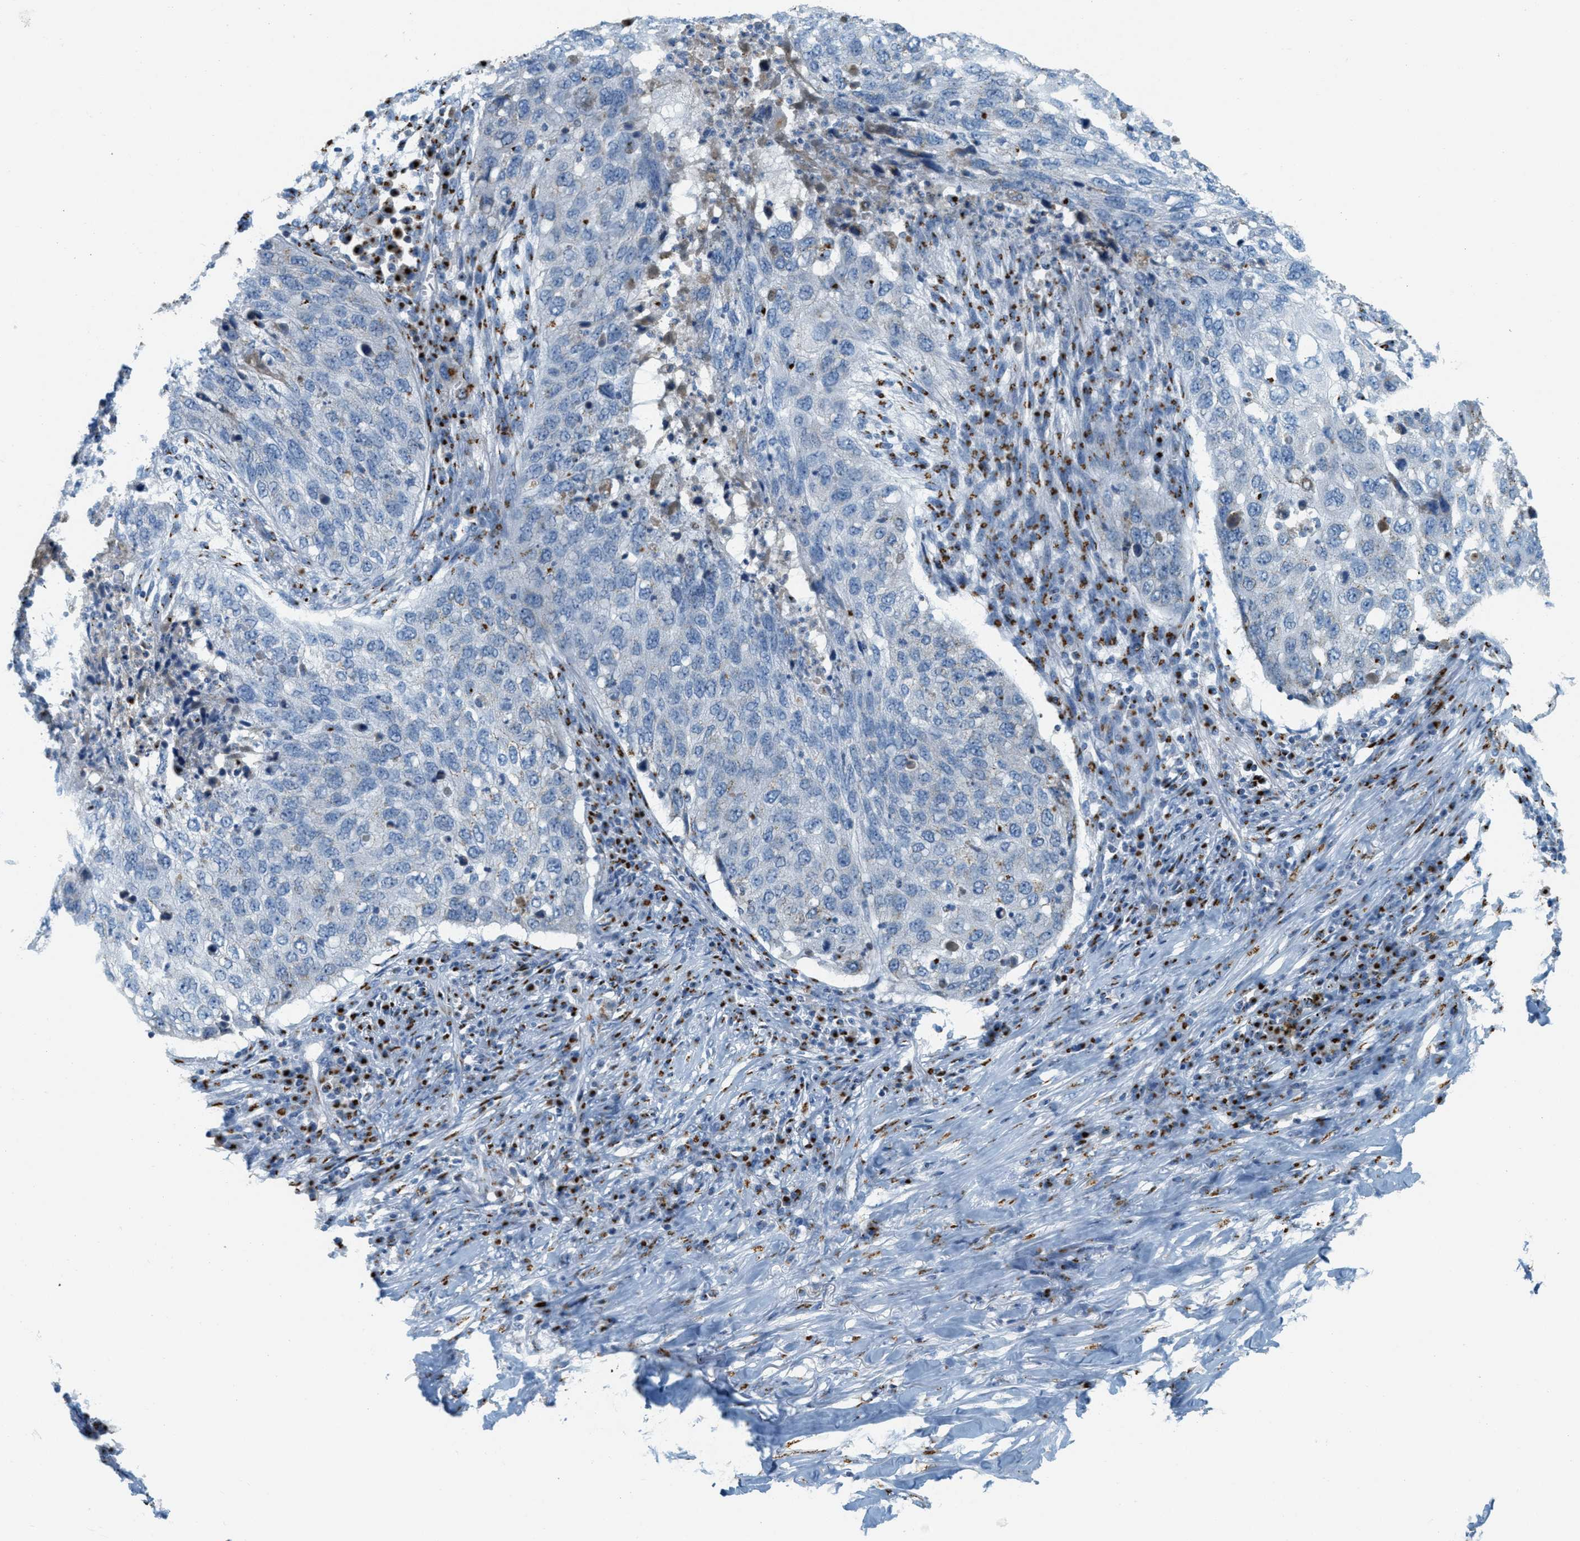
{"staining": {"intensity": "negative", "quantity": "none", "location": "none"}, "tissue": "lung cancer", "cell_type": "Tumor cells", "image_type": "cancer", "snomed": [{"axis": "morphology", "description": "Squamous cell carcinoma, NOS"}, {"axis": "topography", "description": "Lung"}], "caption": "Tumor cells show no significant staining in lung cancer (squamous cell carcinoma). (DAB (3,3'-diaminobenzidine) immunohistochemistry, high magnification).", "gene": "ENTPD4", "patient": {"sex": "female", "age": 63}}